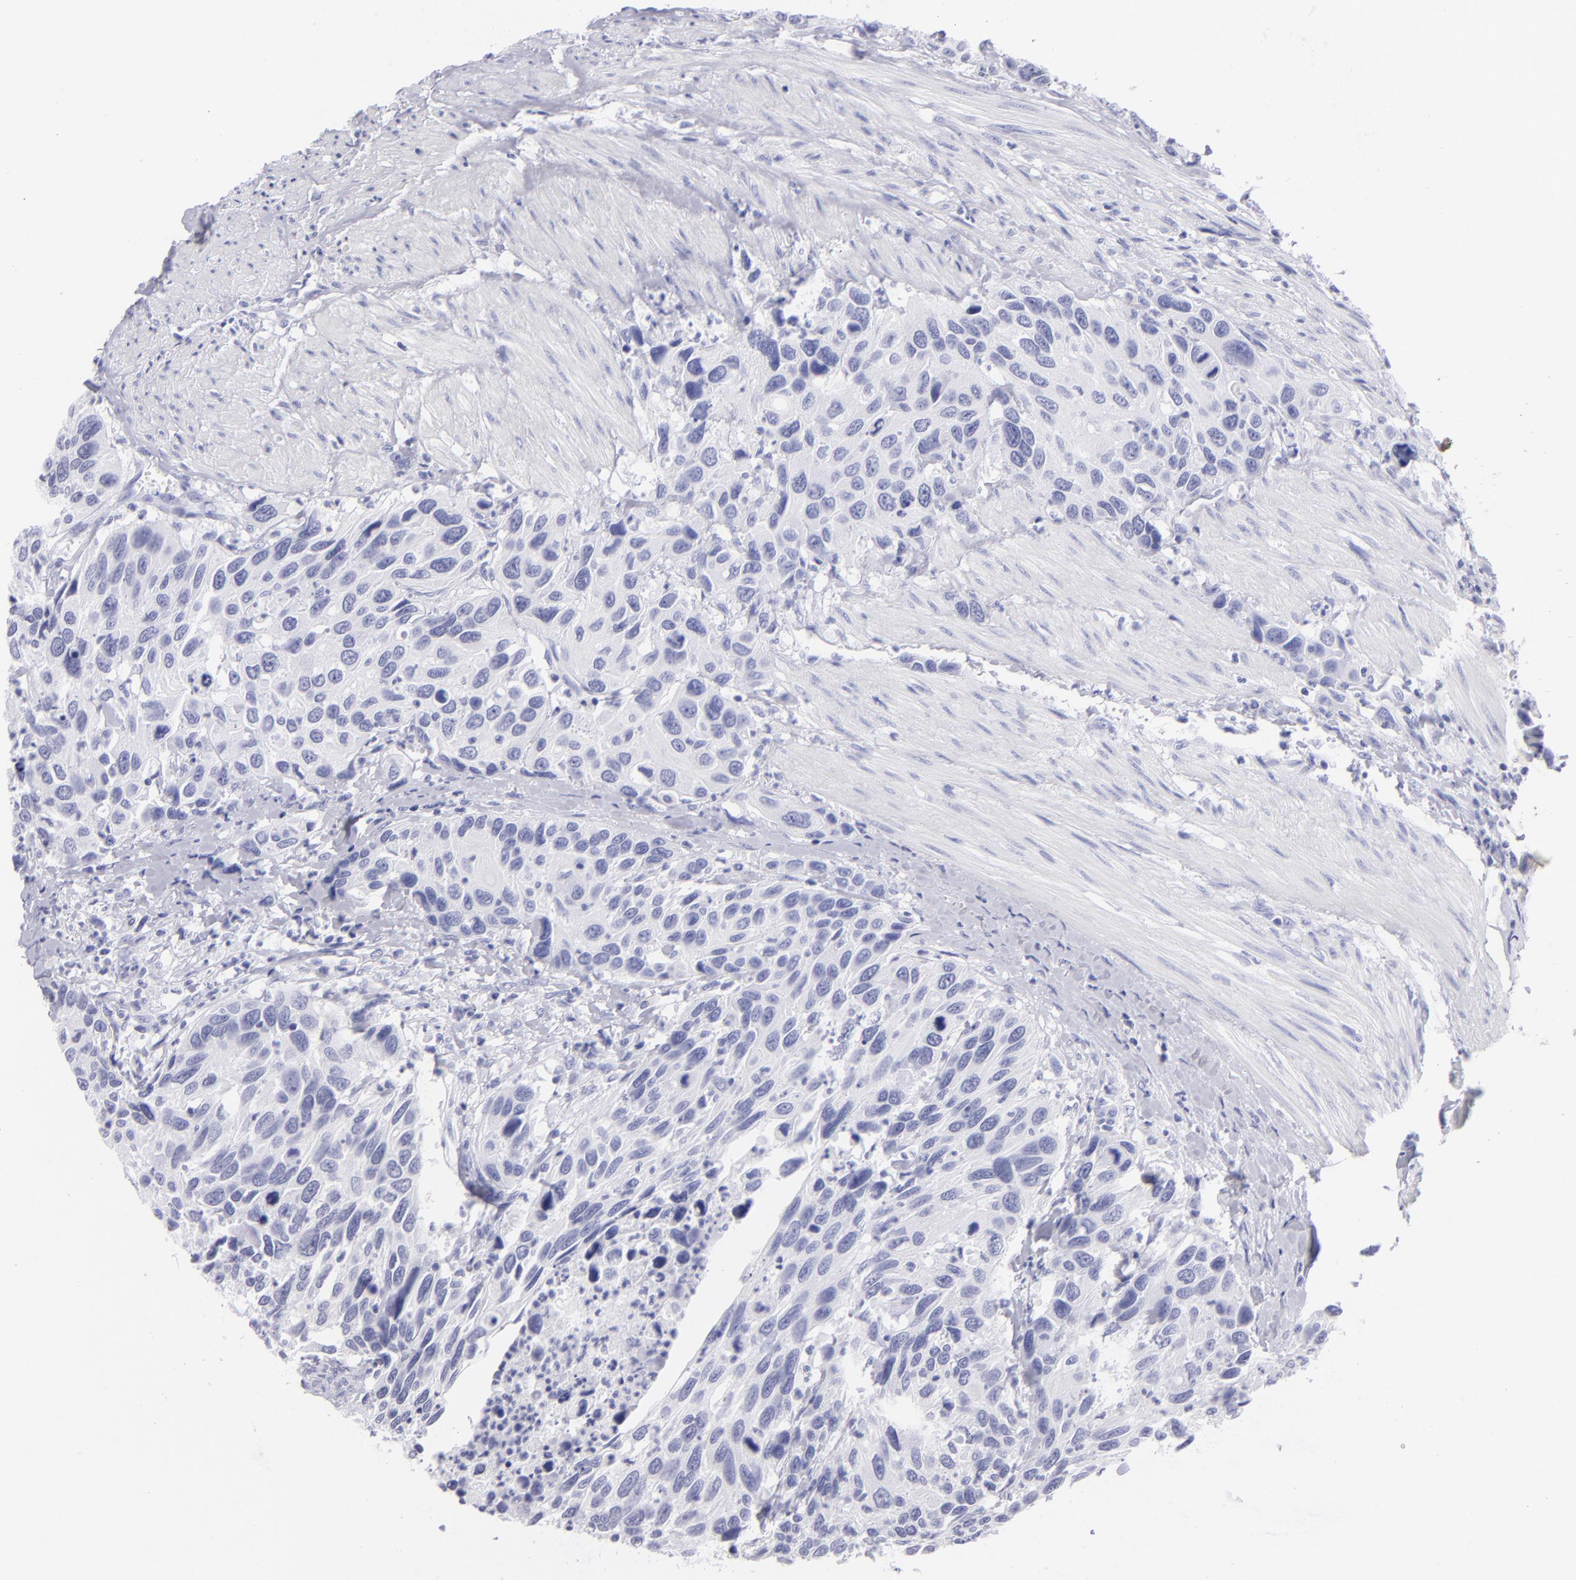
{"staining": {"intensity": "negative", "quantity": "none", "location": "none"}, "tissue": "urothelial cancer", "cell_type": "Tumor cells", "image_type": "cancer", "snomed": [{"axis": "morphology", "description": "Urothelial carcinoma, High grade"}, {"axis": "topography", "description": "Urinary bladder"}], "caption": "Tumor cells show no significant protein positivity in high-grade urothelial carcinoma.", "gene": "SLC1A2", "patient": {"sex": "male", "age": 66}}